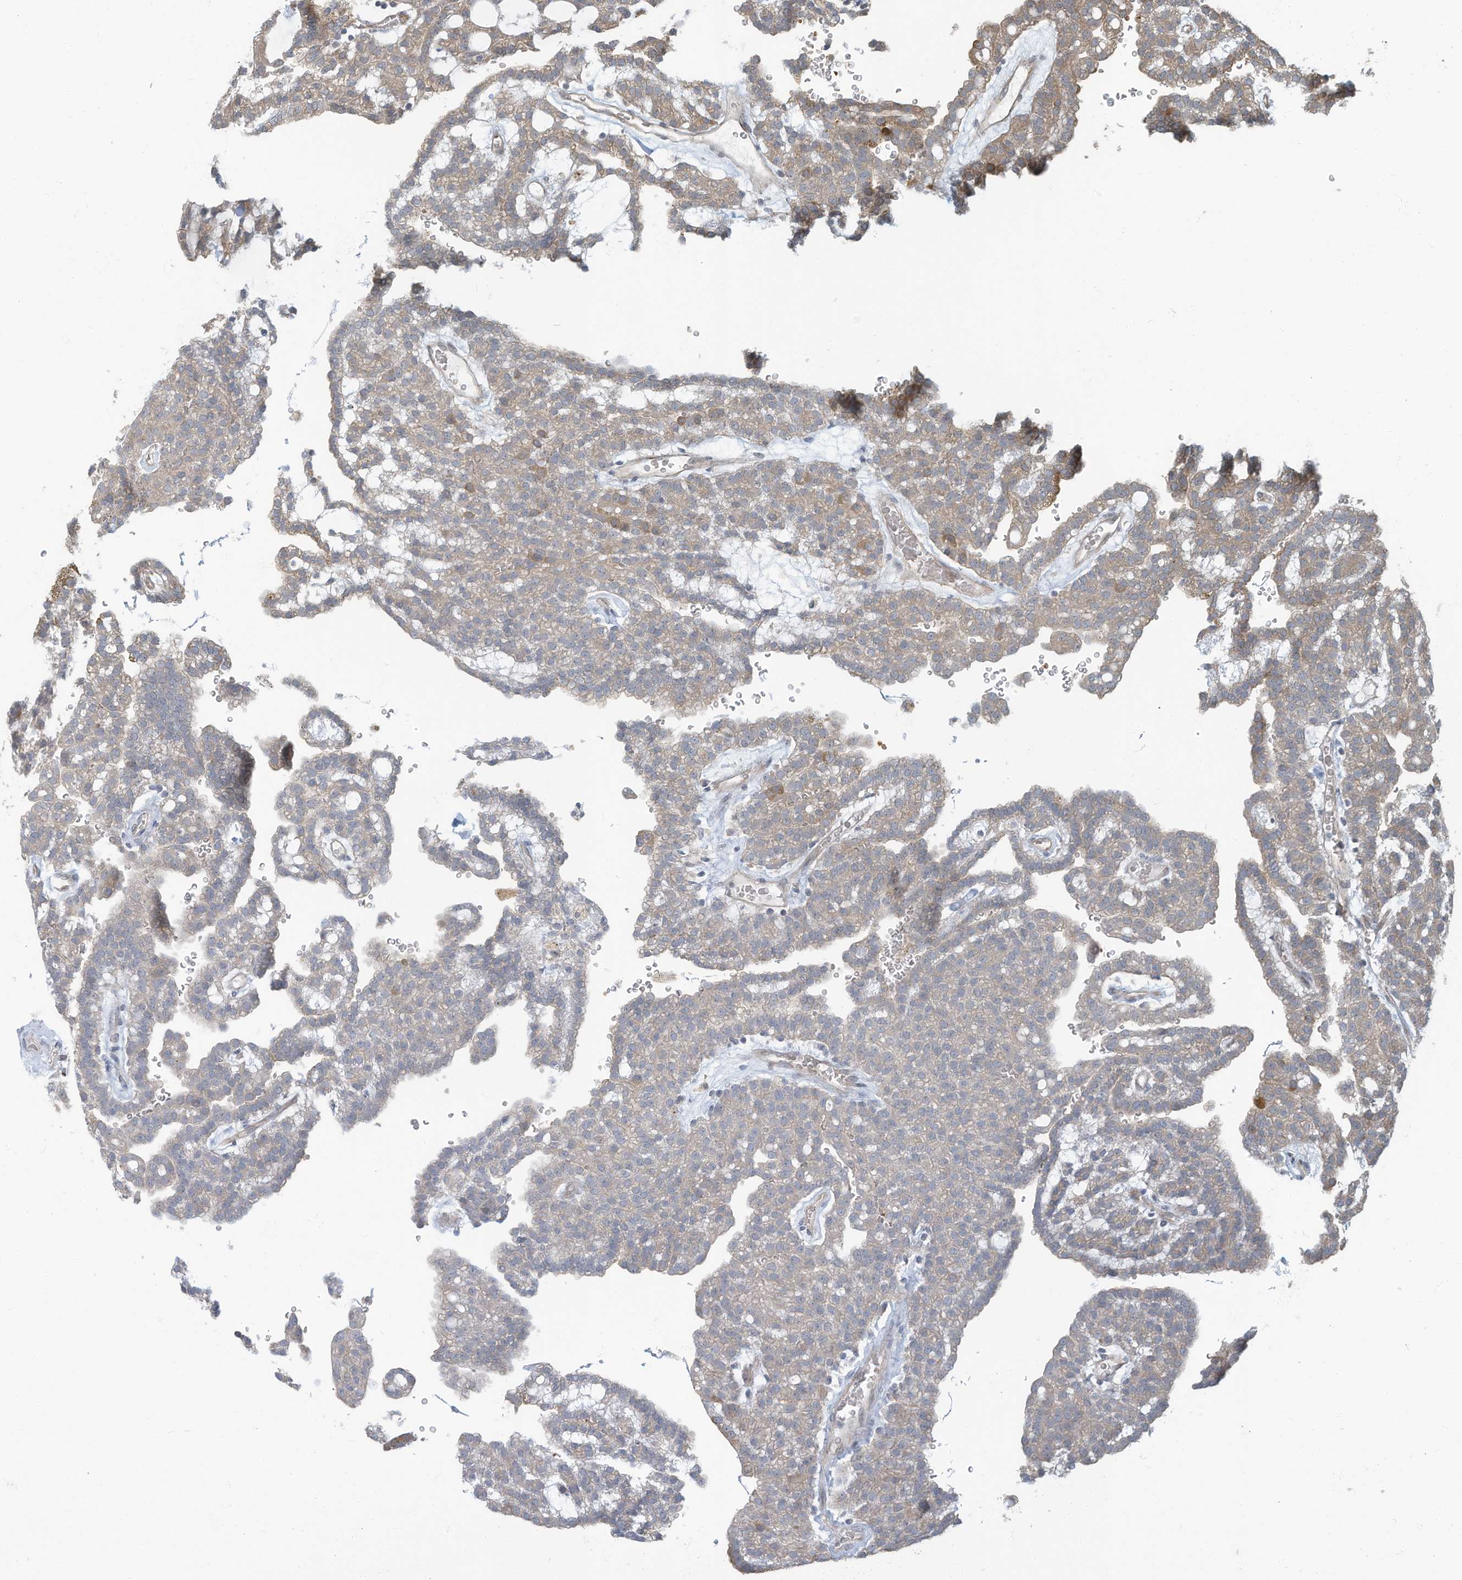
{"staining": {"intensity": "weak", "quantity": "<25%", "location": "cytoplasmic/membranous"}, "tissue": "renal cancer", "cell_type": "Tumor cells", "image_type": "cancer", "snomed": [{"axis": "morphology", "description": "Adenocarcinoma, NOS"}, {"axis": "topography", "description": "Kidney"}], "caption": "High magnification brightfield microscopy of renal adenocarcinoma stained with DAB (brown) and counterstained with hematoxylin (blue): tumor cells show no significant expression.", "gene": "ERI2", "patient": {"sex": "male", "age": 63}}